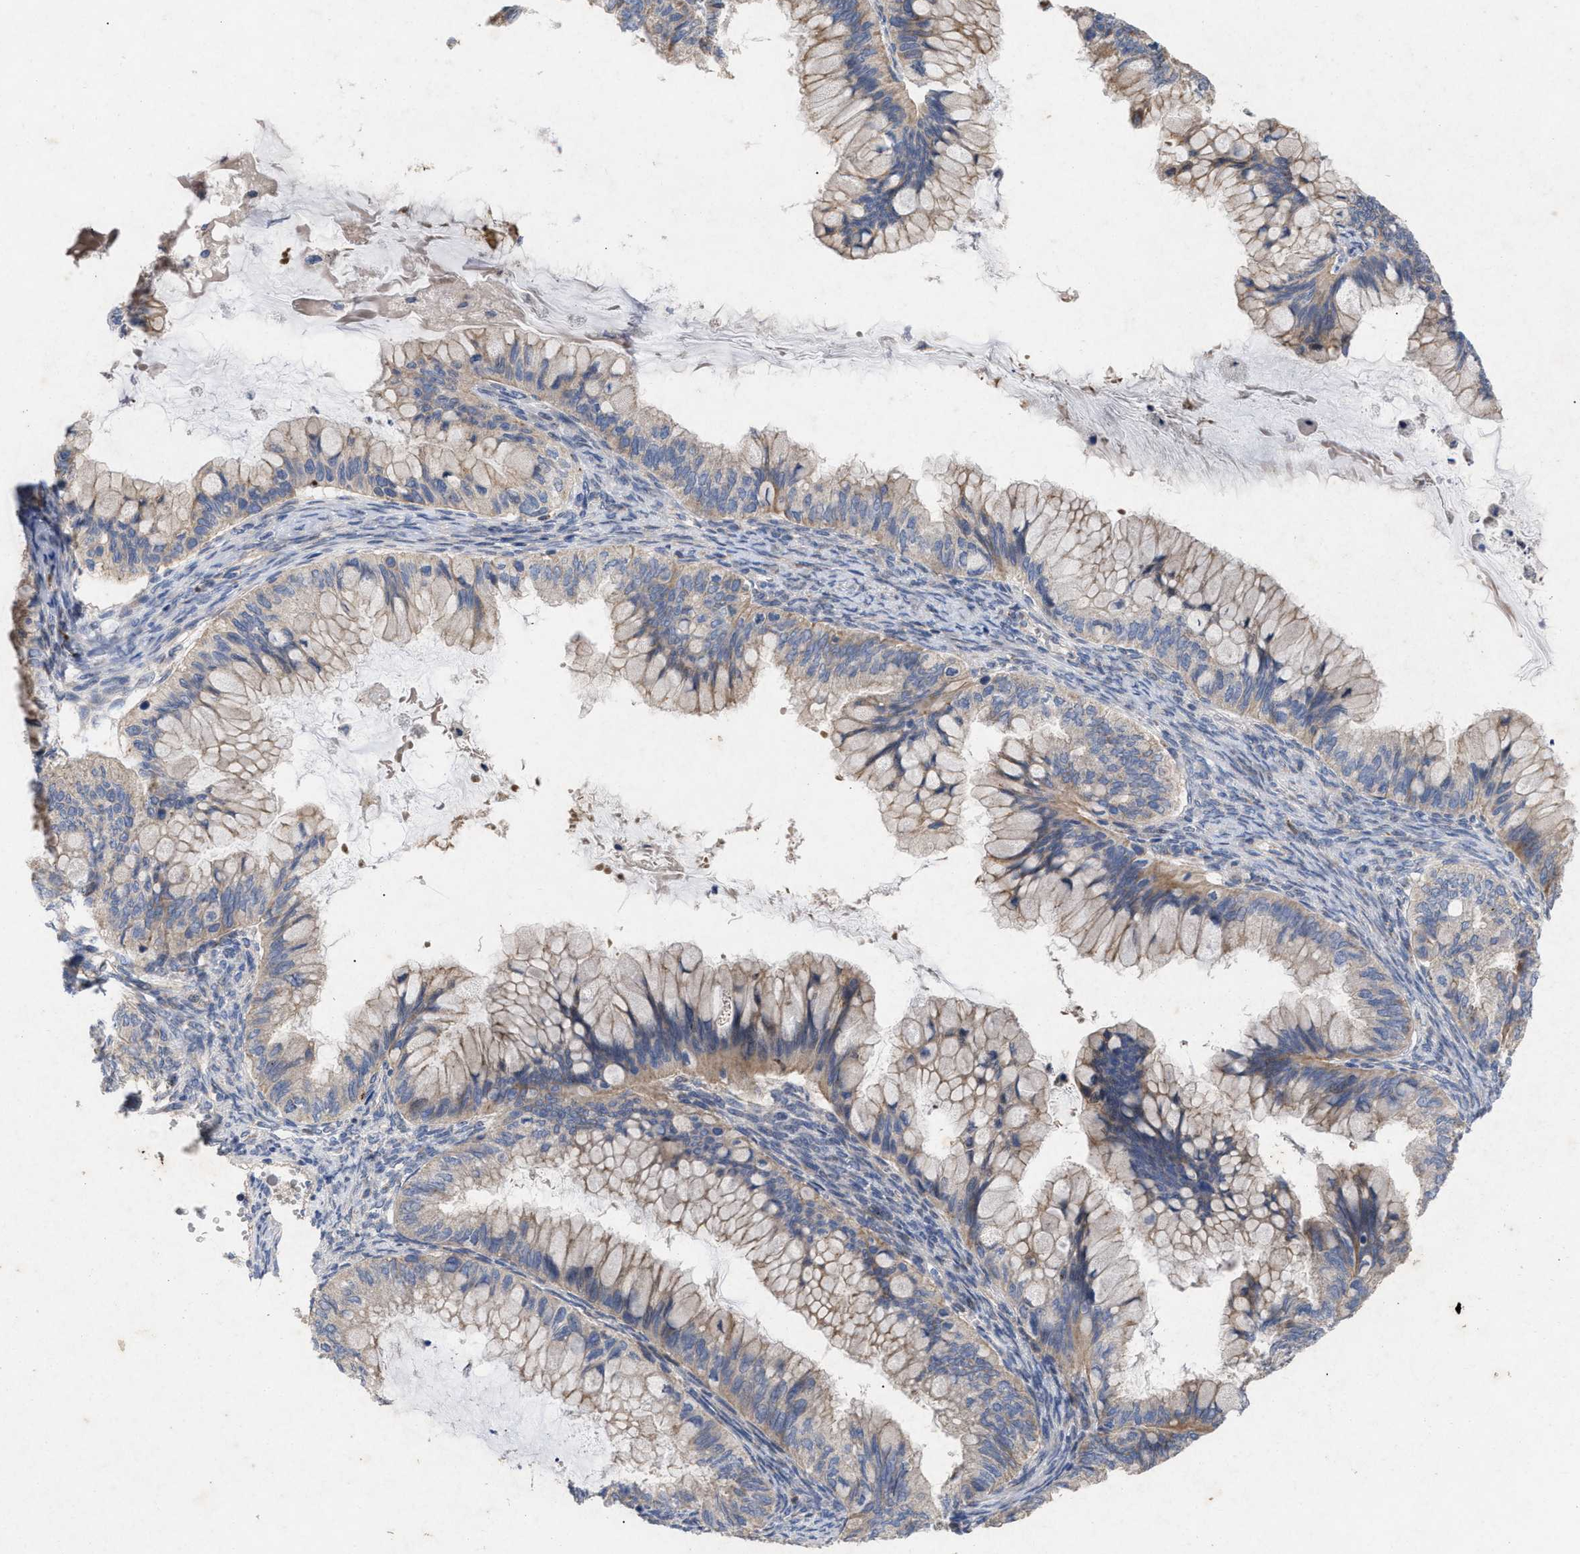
{"staining": {"intensity": "moderate", "quantity": ">75%", "location": "cytoplasmic/membranous"}, "tissue": "ovarian cancer", "cell_type": "Tumor cells", "image_type": "cancer", "snomed": [{"axis": "morphology", "description": "Cystadenocarcinoma, mucinous, NOS"}, {"axis": "topography", "description": "Ovary"}], "caption": "Protein expression analysis of mucinous cystadenocarcinoma (ovarian) exhibits moderate cytoplasmic/membranous expression in approximately >75% of tumor cells.", "gene": "VIP", "patient": {"sex": "female", "age": 80}}